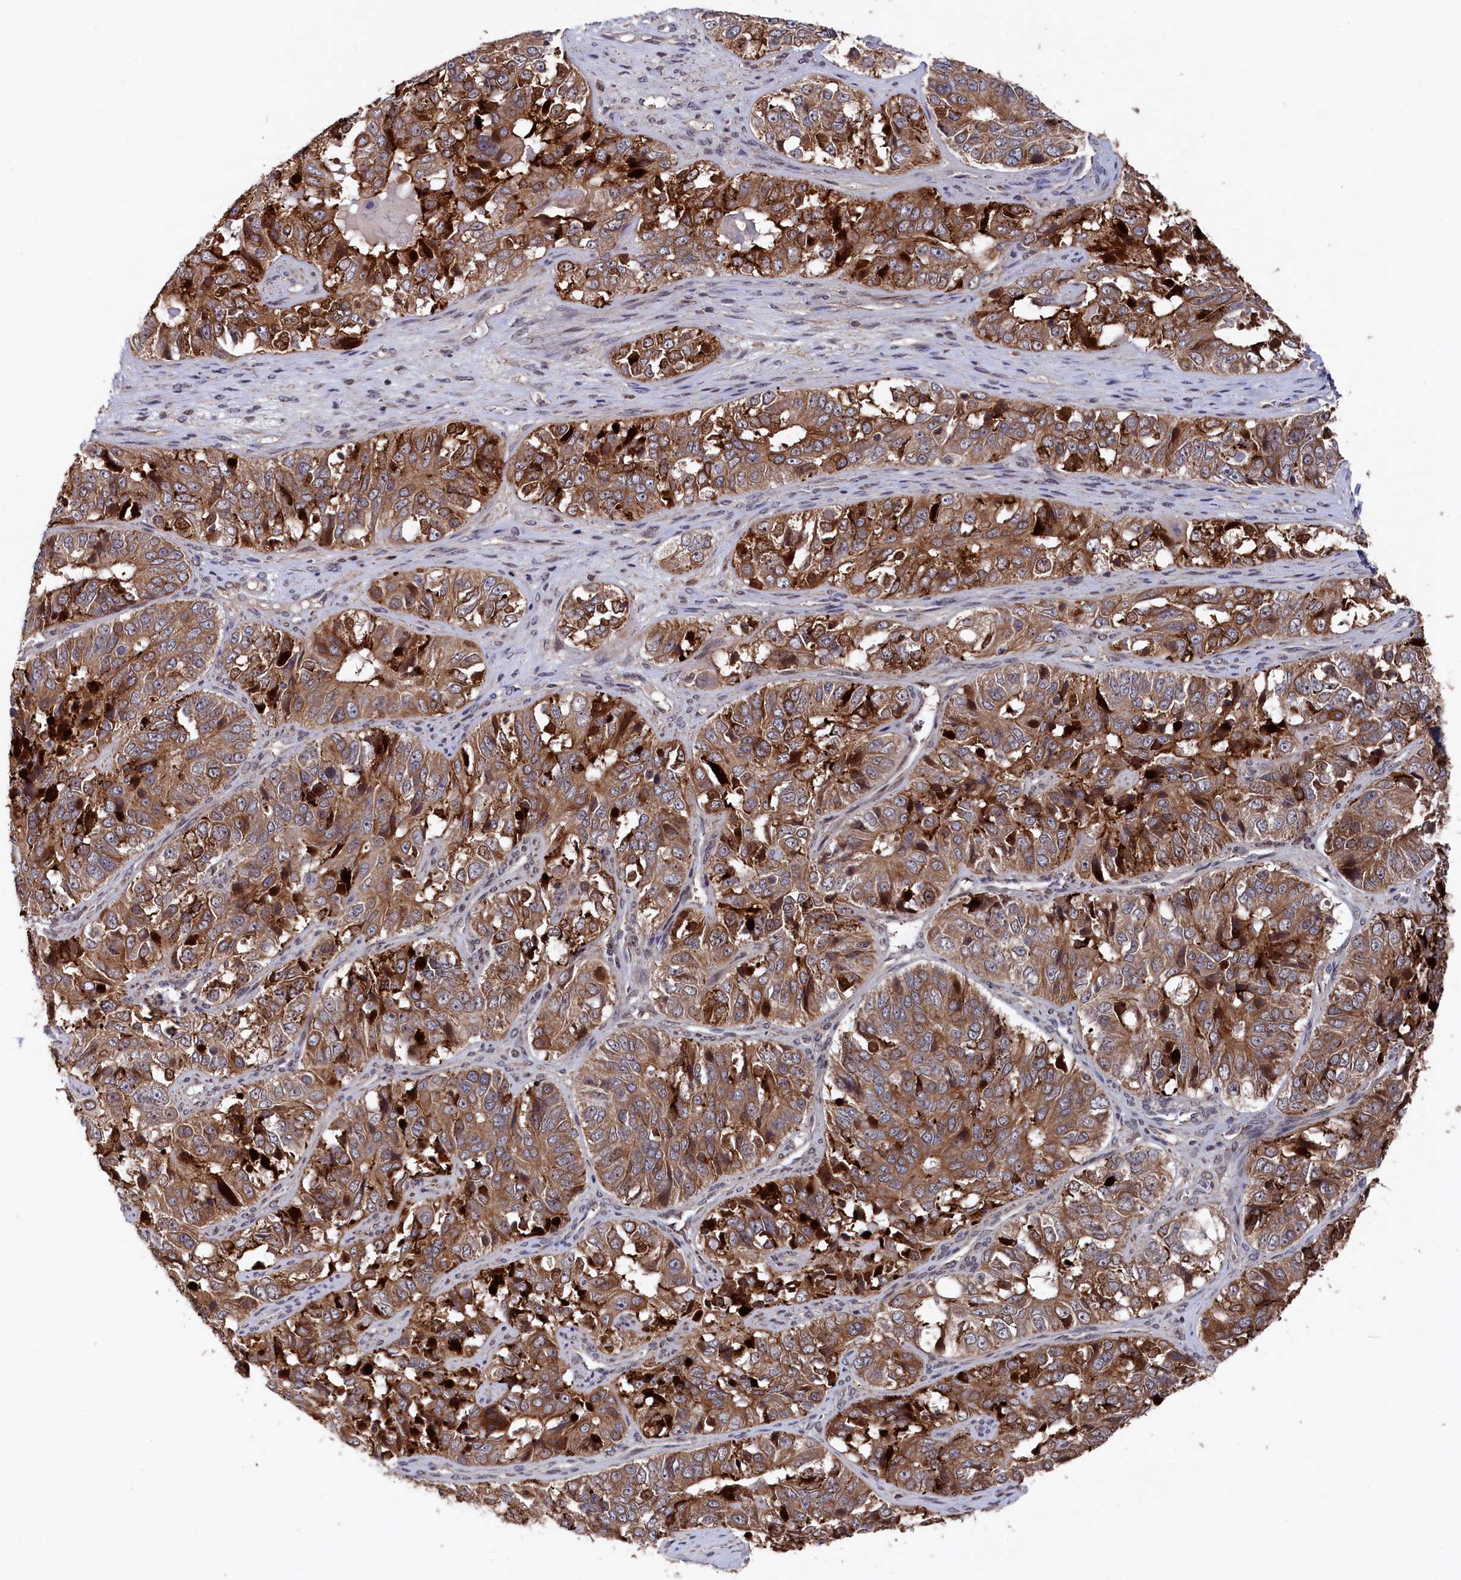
{"staining": {"intensity": "moderate", "quantity": ">75%", "location": "cytoplasmic/membranous"}, "tissue": "ovarian cancer", "cell_type": "Tumor cells", "image_type": "cancer", "snomed": [{"axis": "morphology", "description": "Carcinoma, endometroid"}, {"axis": "topography", "description": "Ovary"}], "caption": "Immunohistochemistry of human ovarian endometroid carcinoma displays medium levels of moderate cytoplasmic/membranous expression in about >75% of tumor cells.", "gene": "TMC5", "patient": {"sex": "female", "age": 51}}